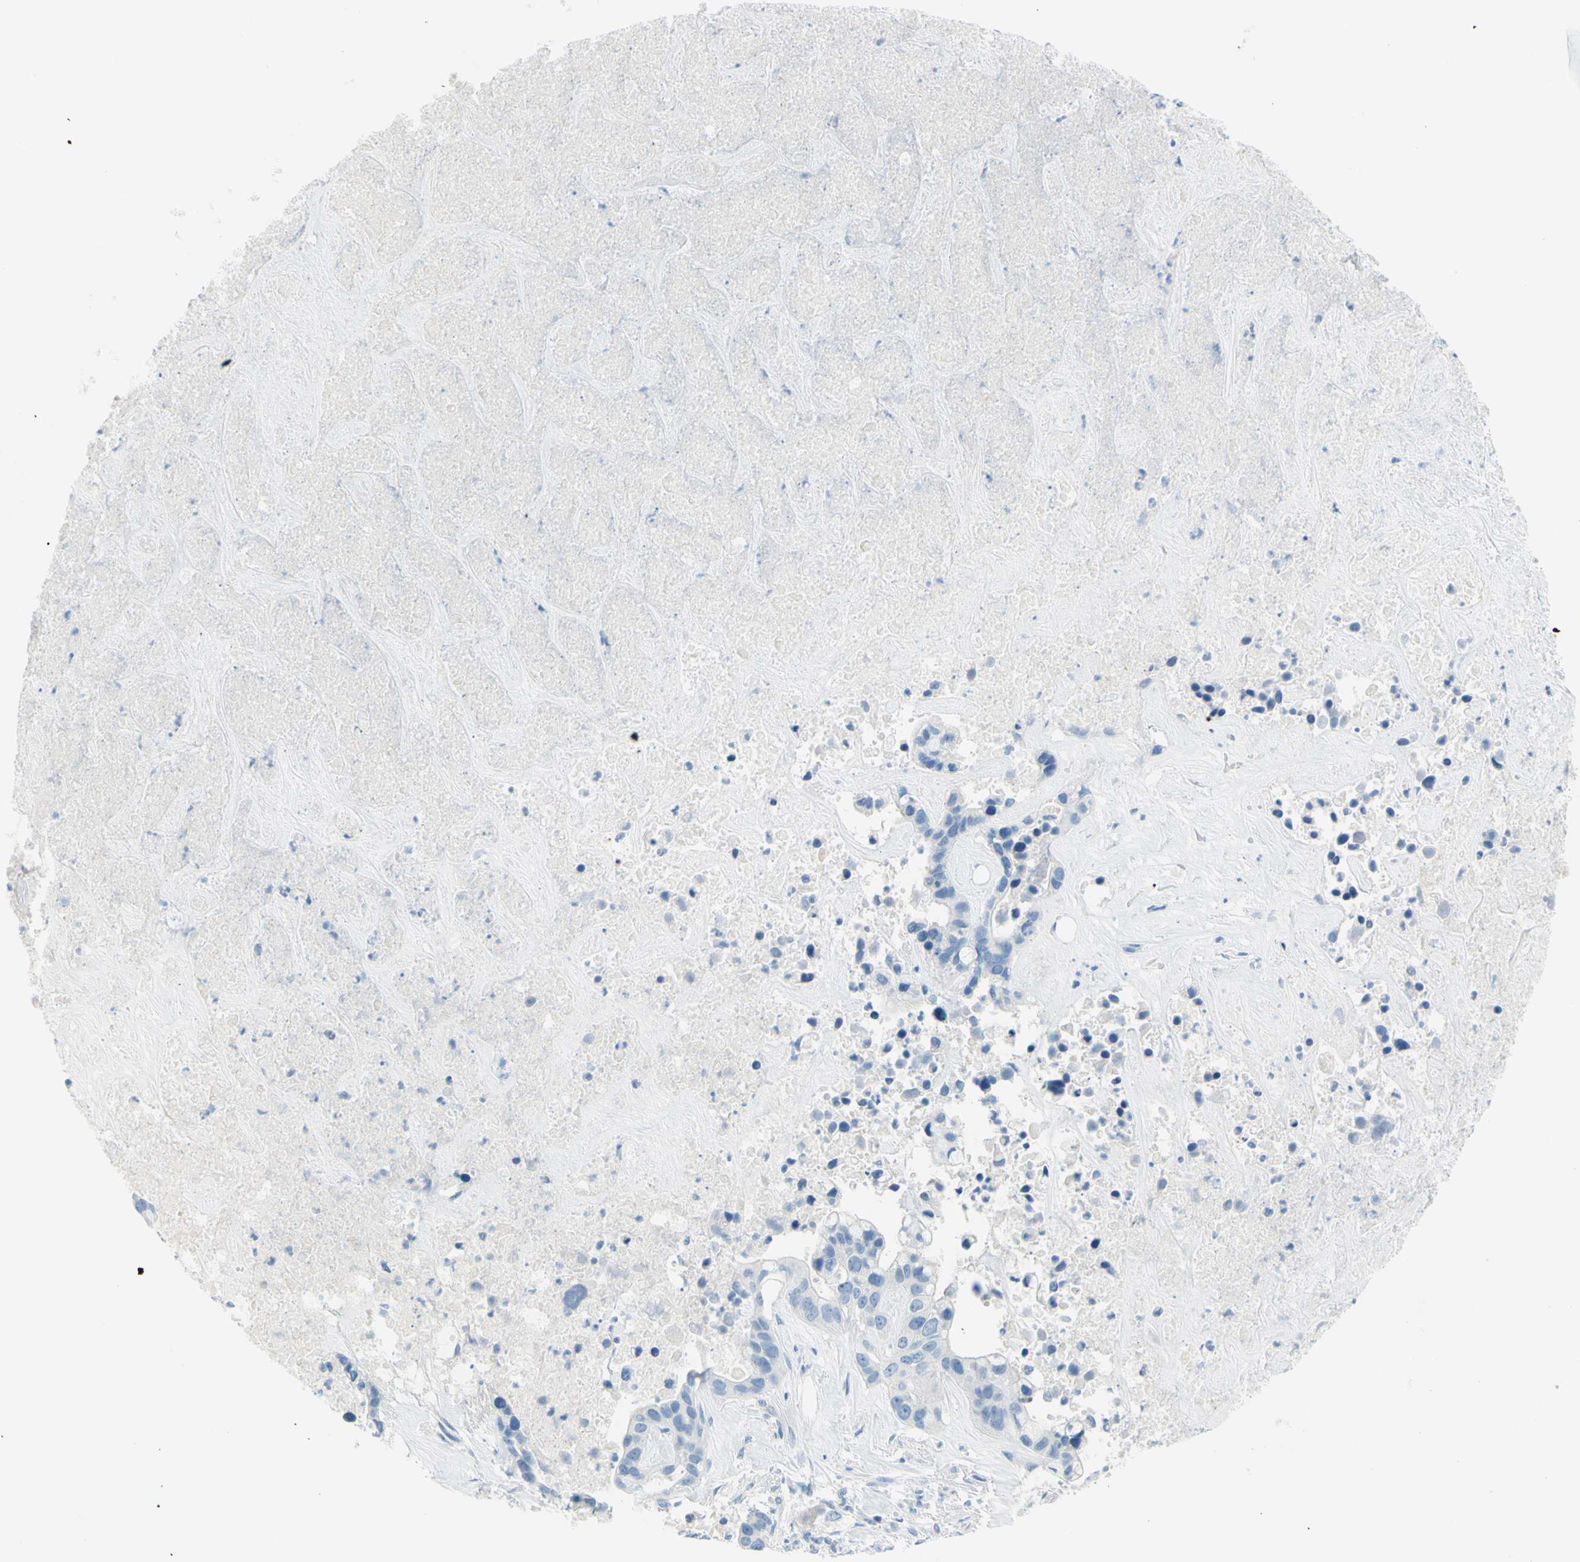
{"staining": {"intensity": "negative", "quantity": "none", "location": "none"}, "tissue": "liver cancer", "cell_type": "Tumor cells", "image_type": "cancer", "snomed": [{"axis": "morphology", "description": "Cholangiocarcinoma"}, {"axis": "topography", "description": "Liver"}], "caption": "Immunohistochemistry image of human liver cancer (cholangiocarcinoma) stained for a protein (brown), which demonstrates no staining in tumor cells.", "gene": "DCT", "patient": {"sex": "female", "age": 65}}